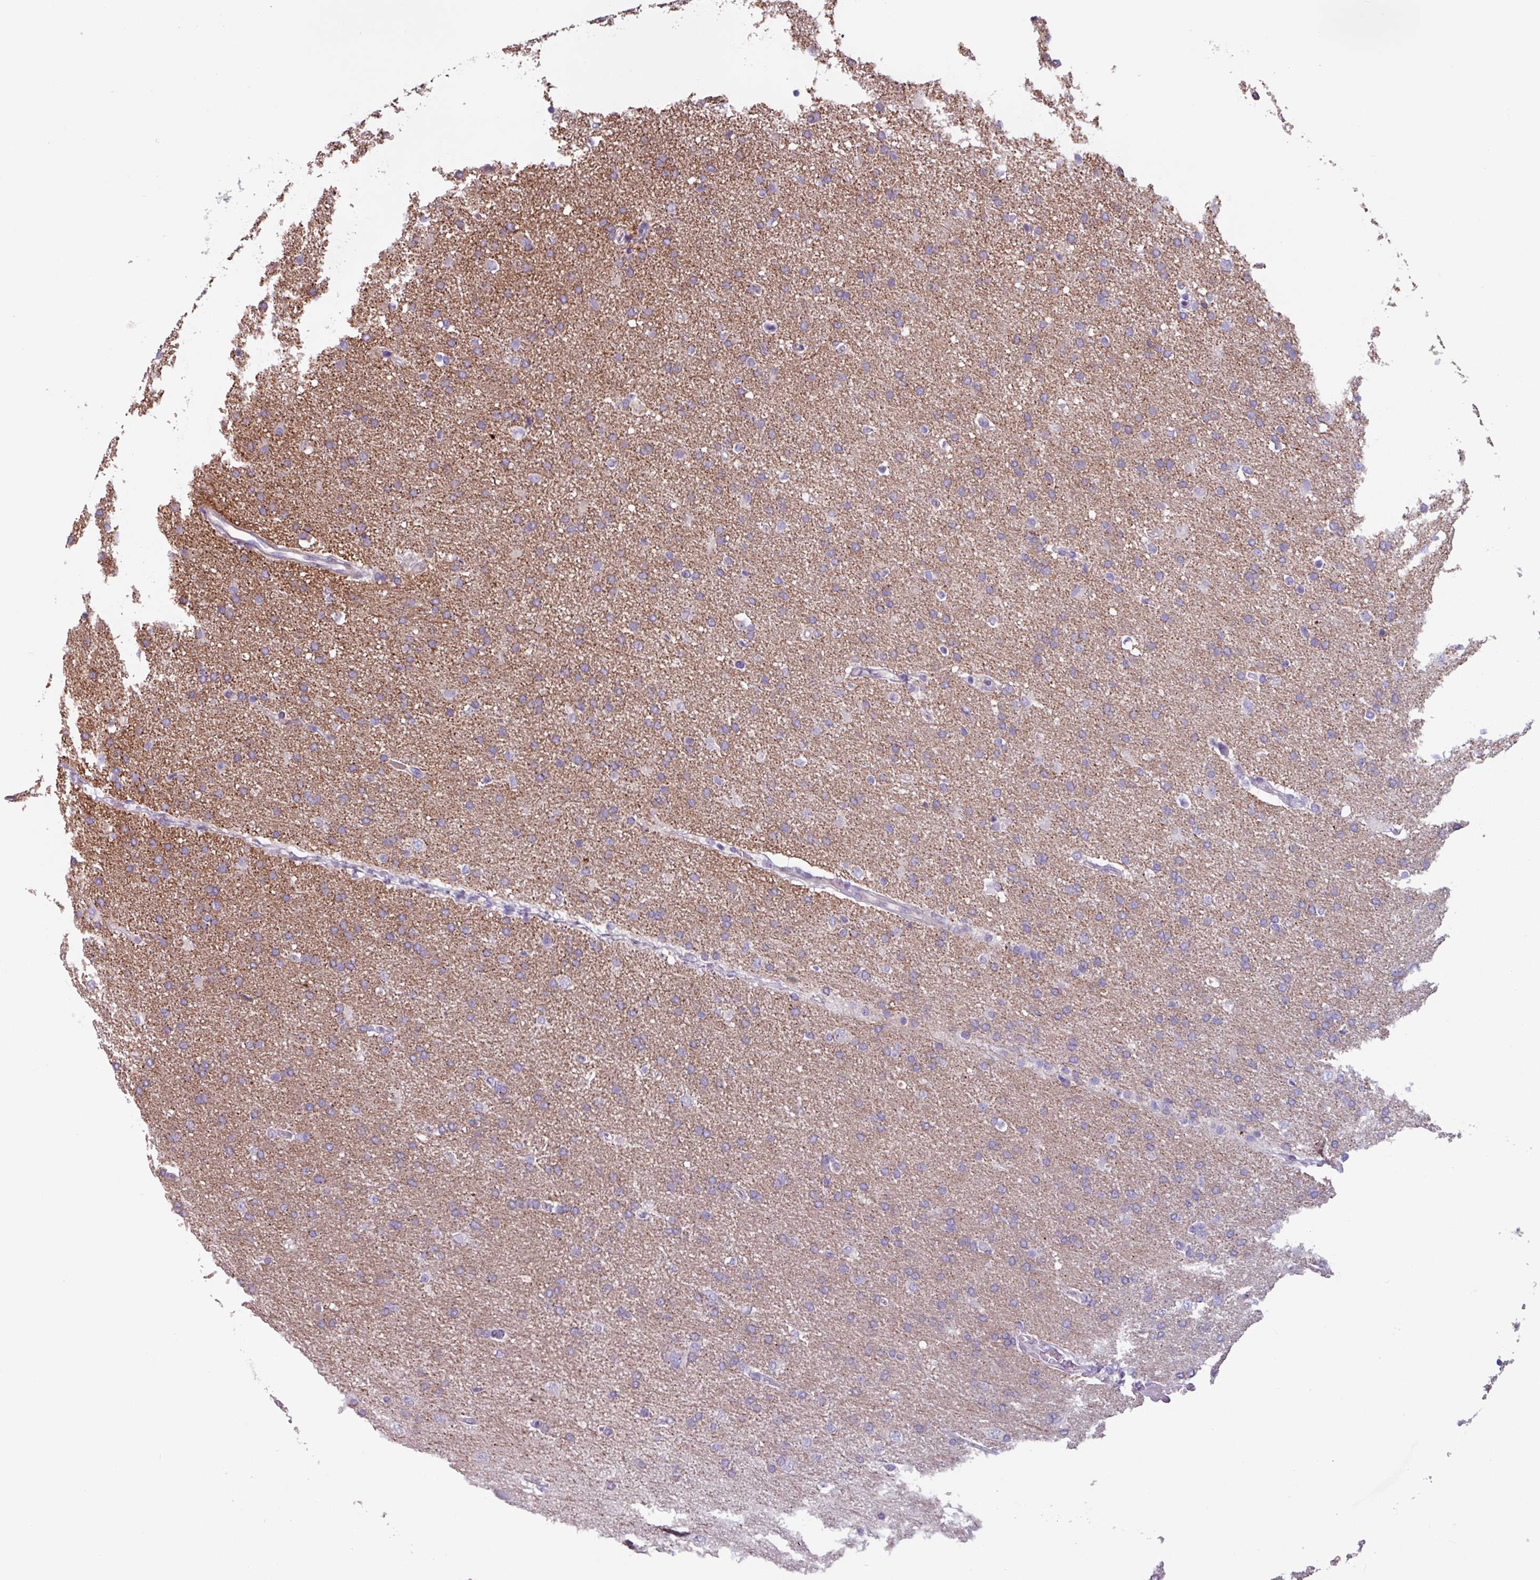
{"staining": {"intensity": "weak", "quantity": "<25%", "location": "cytoplasmic/membranous"}, "tissue": "glioma", "cell_type": "Tumor cells", "image_type": "cancer", "snomed": [{"axis": "morphology", "description": "Glioma, malignant, High grade"}, {"axis": "topography", "description": "Brain"}], "caption": "Immunohistochemical staining of human malignant glioma (high-grade) demonstrates no significant expression in tumor cells.", "gene": "ADGRE1", "patient": {"sex": "male", "age": 72}}